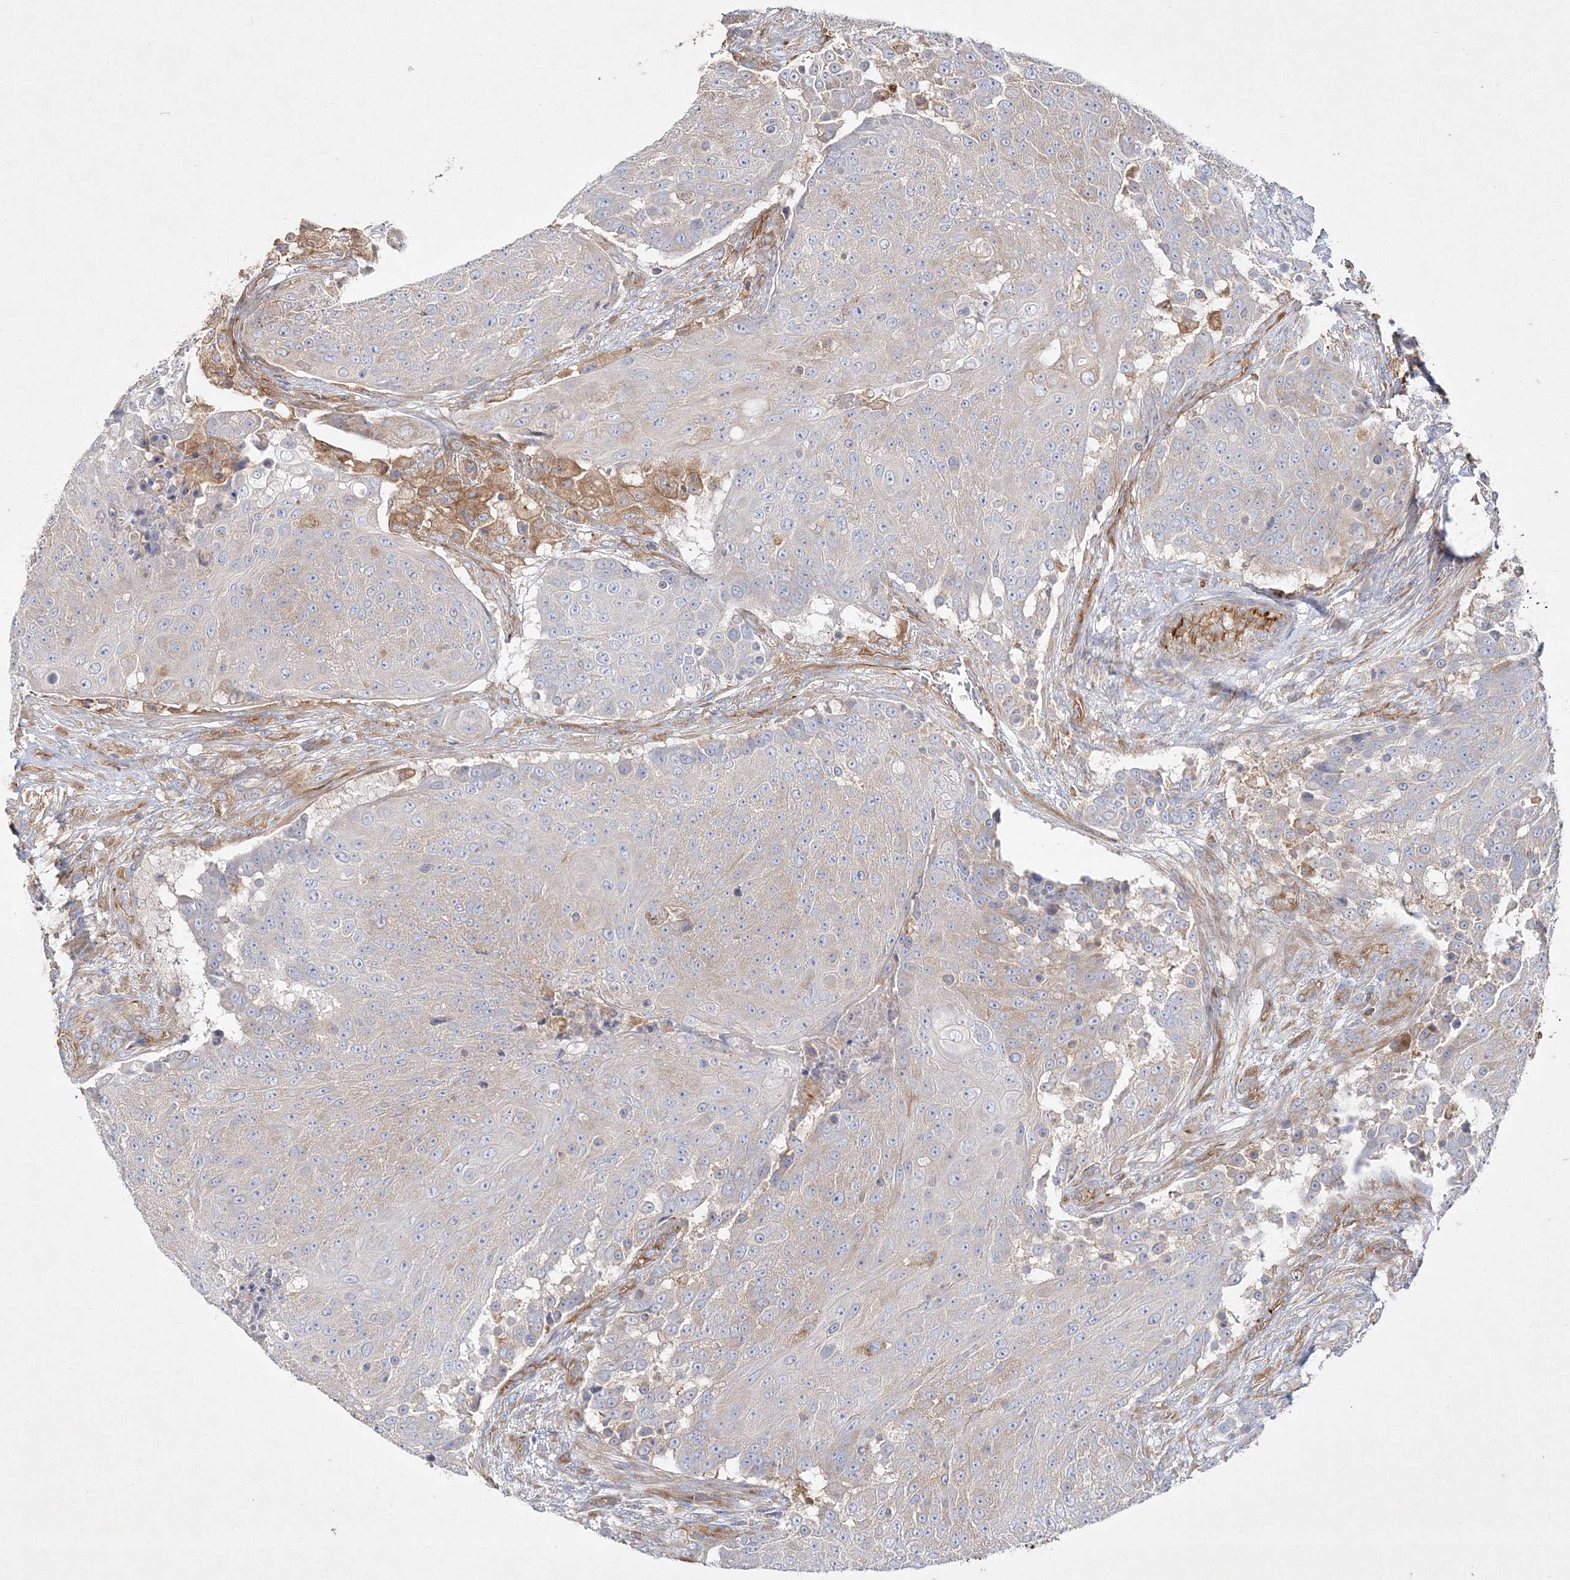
{"staining": {"intensity": "weak", "quantity": "25%-75%", "location": "cytoplasmic/membranous"}, "tissue": "urothelial cancer", "cell_type": "Tumor cells", "image_type": "cancer", "snomed": [{"axis": "morphology", "description": "Urothelial carcinoma, High grade"}, {"axis": "topography", "description": "Urinary bladder"}], "caption": "Weak cytoplasmic/membranous protein positivity is identified in approximately 25%-75% of tumor cells in urothelial cancer.", "gene": "WDR37", "patient": {"sex": "female", "age": 63}}